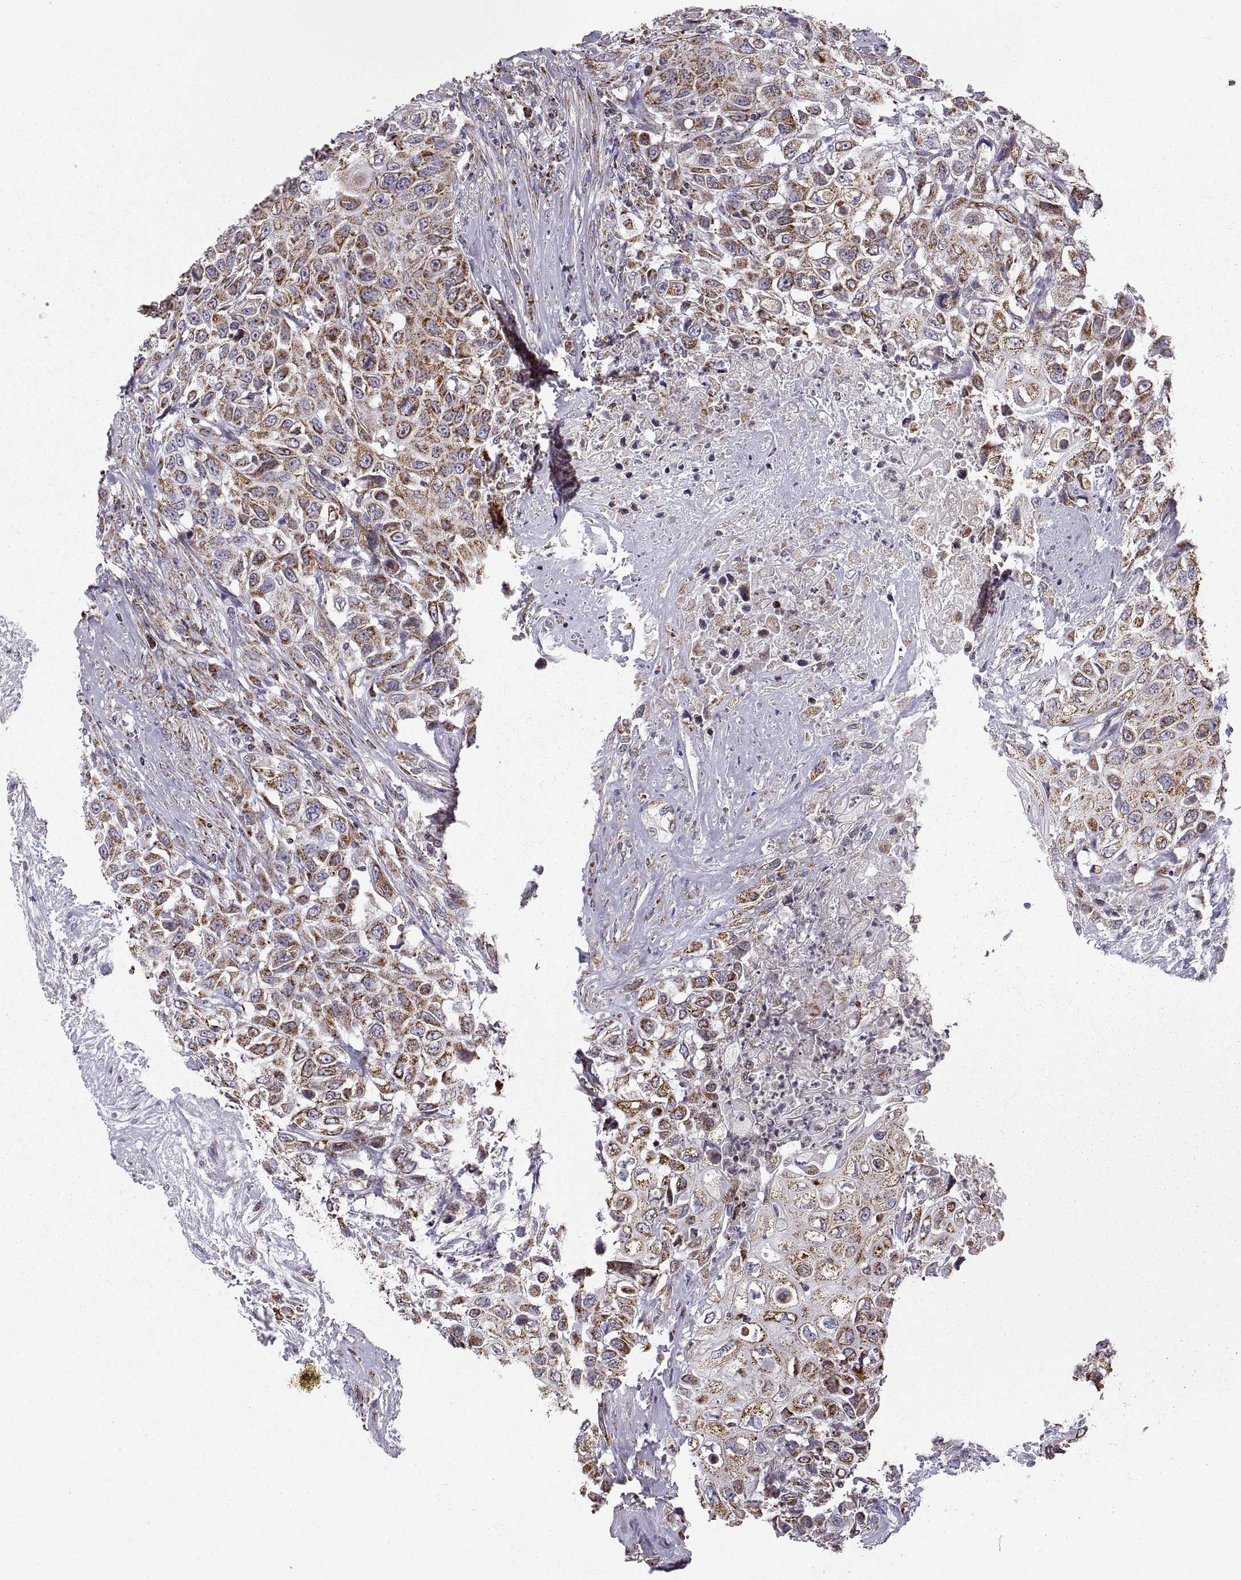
{"staining": {"intensity": "strong", "quantity": "25%-75%", "location": "cytoplasmic/membranous"}, "tissue": "urothelial cancer", "cell_type": "Tumor cells", "image_type": "cancer", "snomed": [{"axis": "morphology", "description": "Urothelial carcinoma, High grade"}, {"axis": "topography", "description": "Urinary bladder"}], "caption": "Immunohistochemical staining of human urothelial cancer reveals high levels of strong cytoplasmic/membranous protein staining in approximately 25%-75% of tumor cells.", "gene": "ARSD", "patient": {"sex": "female", "age": 56}}